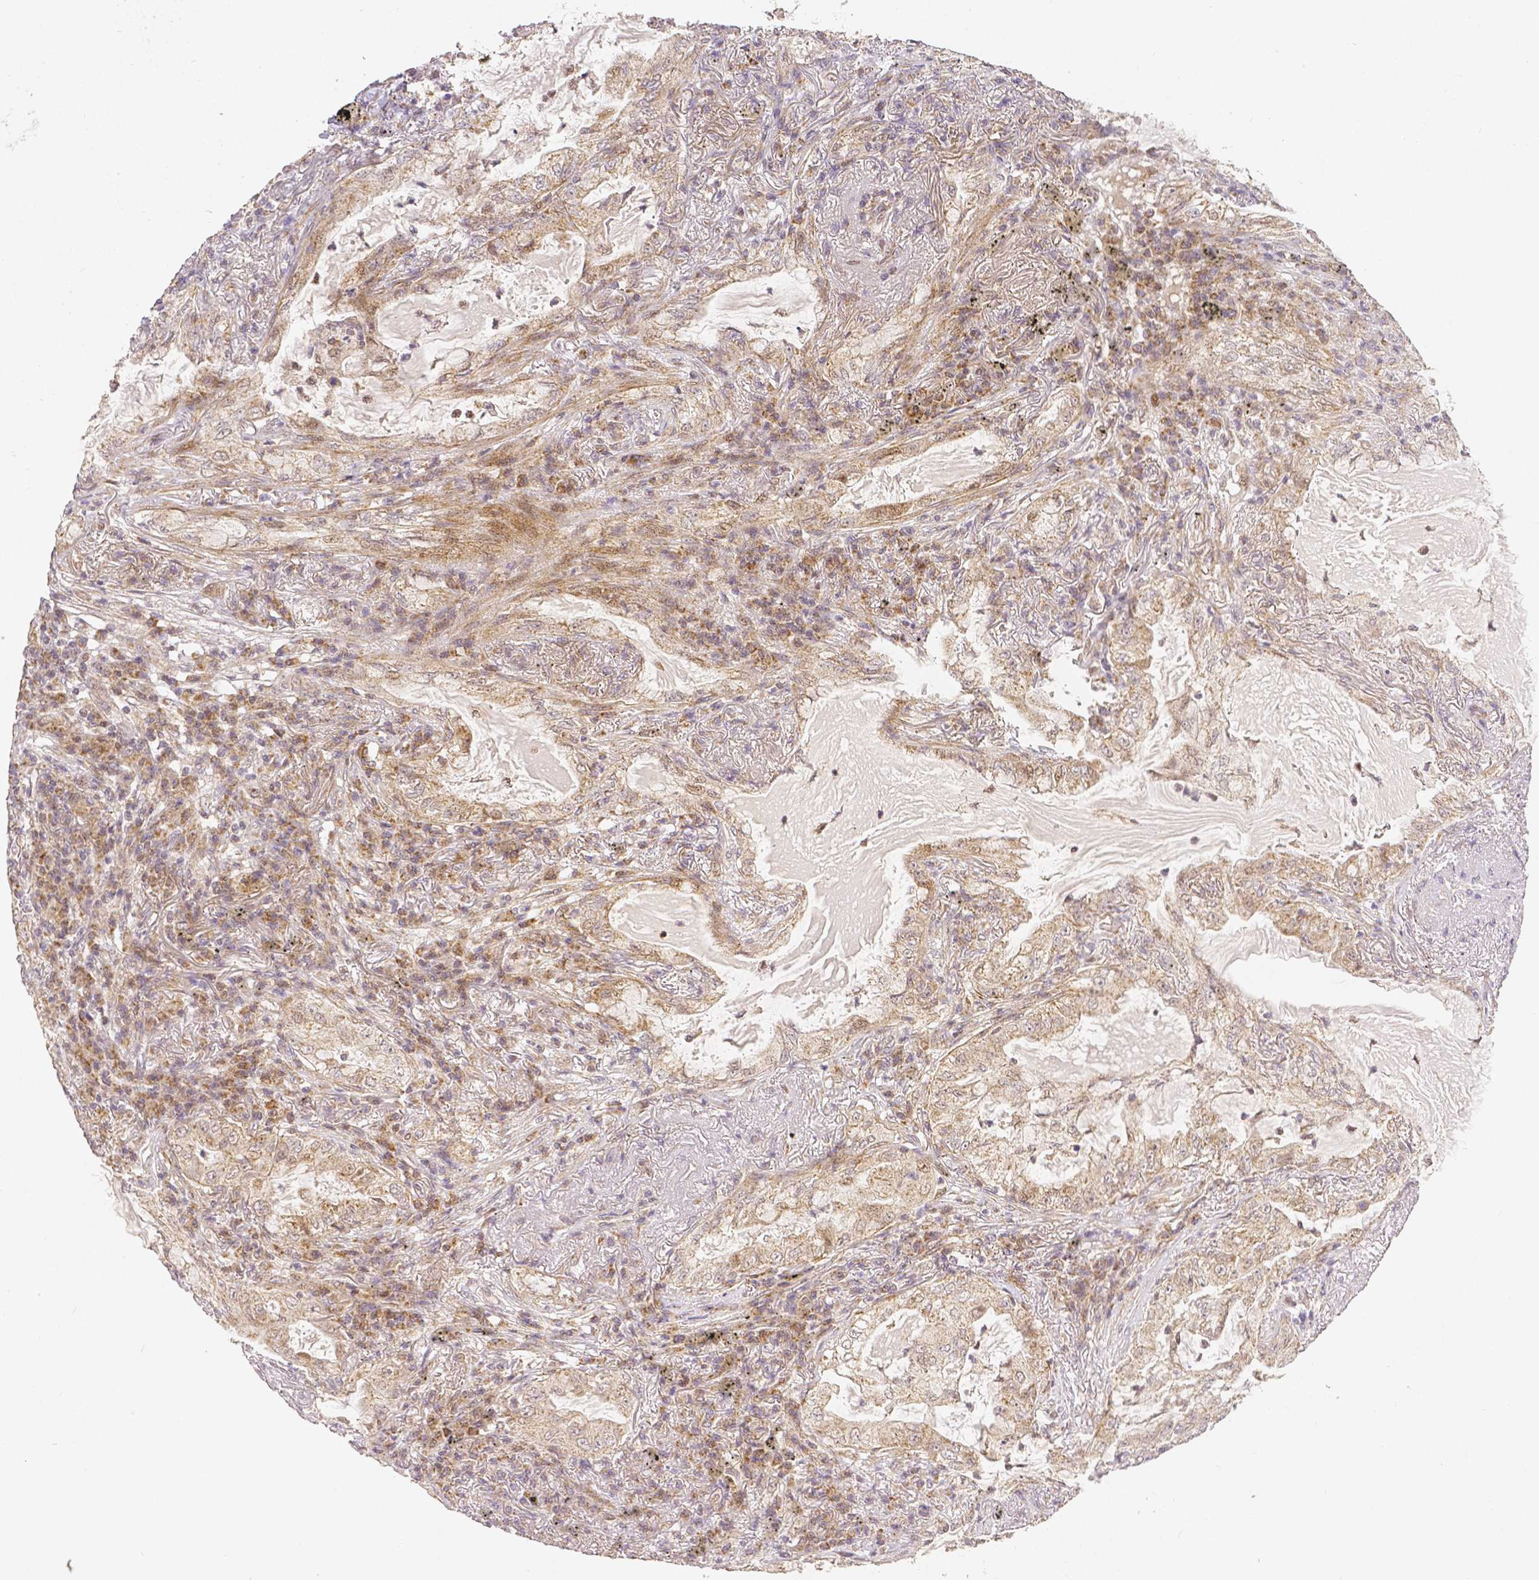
{"staining": {"intensity": "weak", "quantity": ">75%", "location": "cytoplasmic/membranous,nuclear"}, "tissue": "lung cancer", "cell_type": "Tumor cells", "image_type": "cancer", "snomed": [{"axis": "morphology", "description": "Adenocarcinoma, NOS"}, {"axis": "topography", "description": "Lung"}], "caption": "About >75% of tumor cells in adenocarcinoma (lung) reveal weak cytoplasmic/membranous and nuclear protein expression as visualized by brown immunohistochemical staining.", "gene": "RHOT1", "patient": {"sex": "female", "age": 73}}